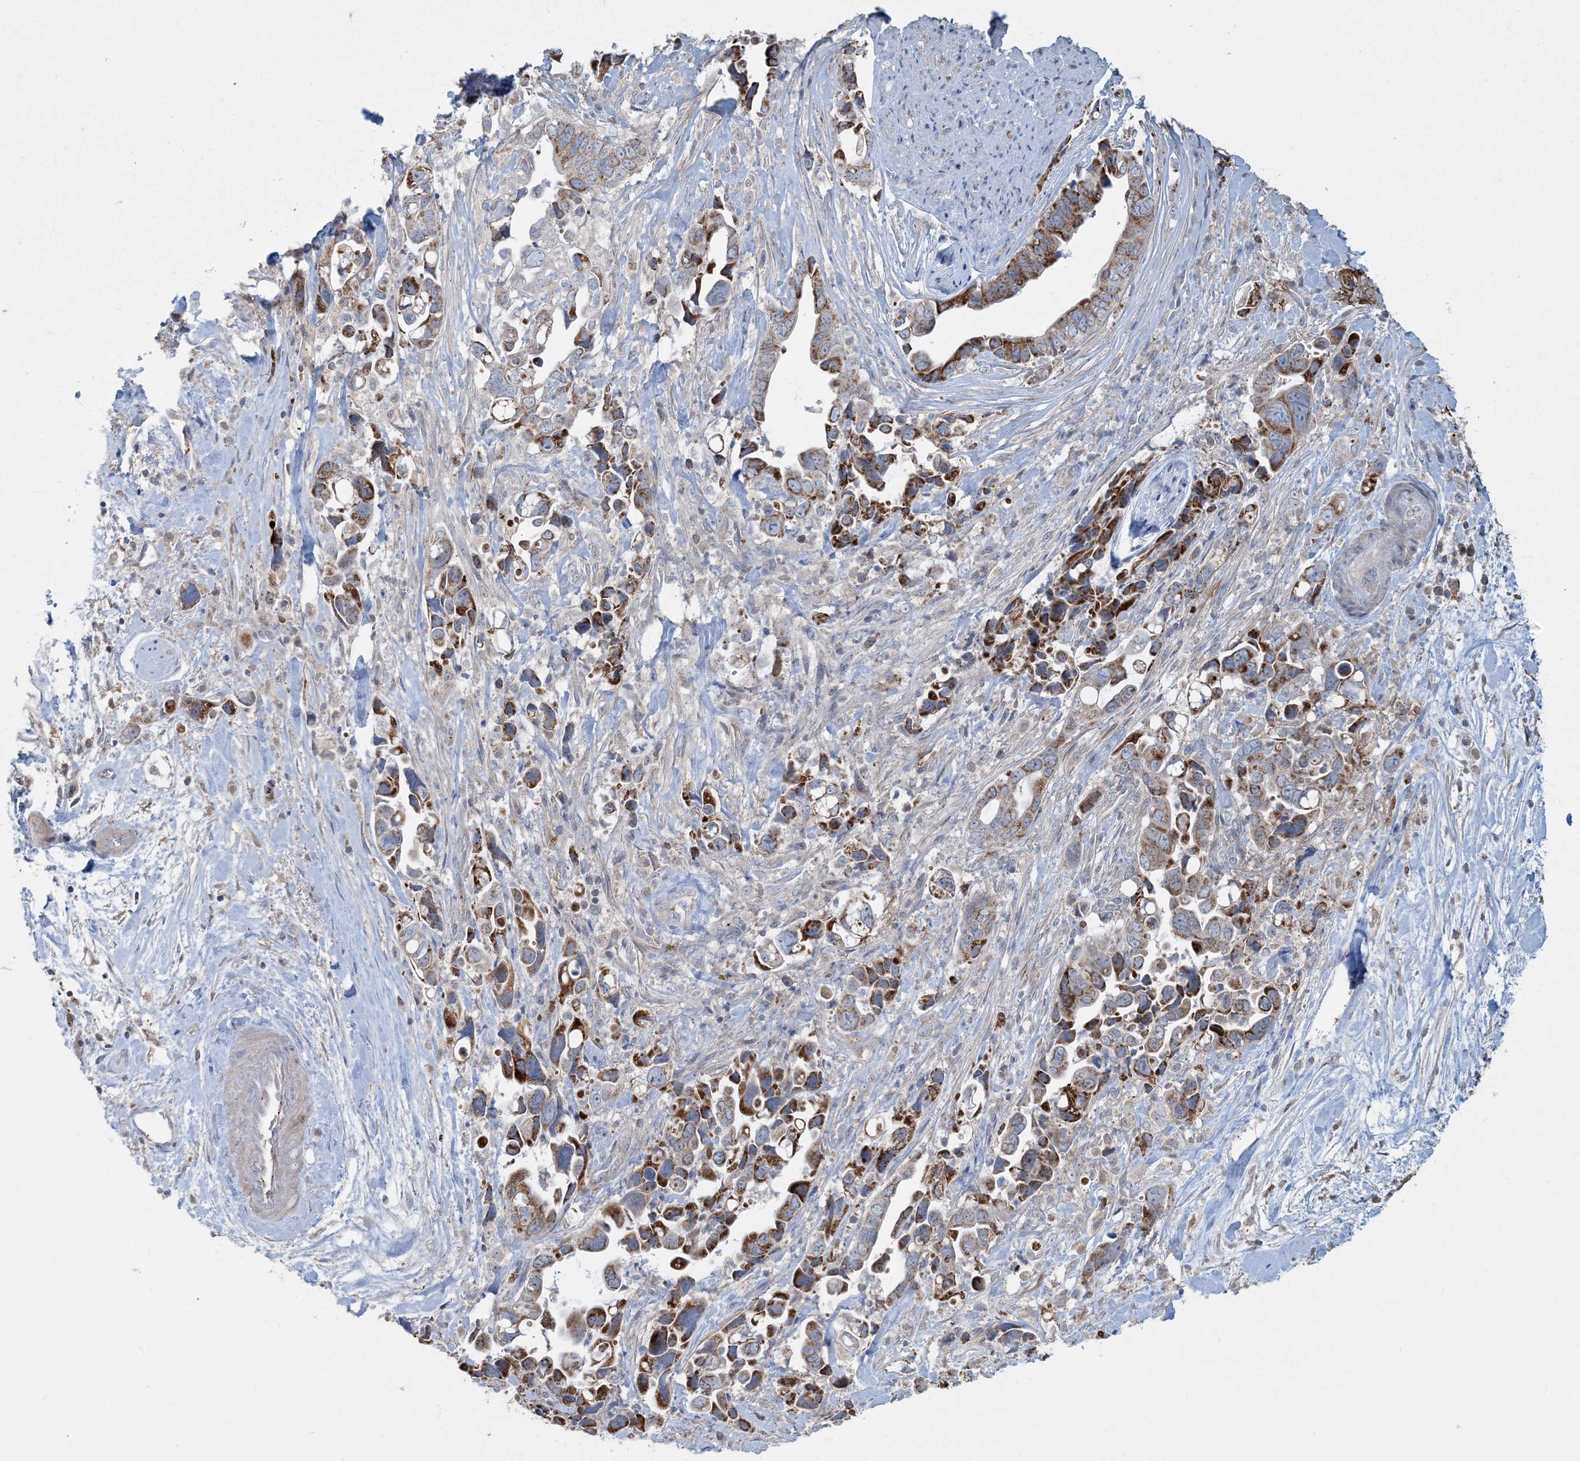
{"staining": {"intensity": "moderate", "quantity": ">75%", "location": "cytoplasmic/membranous"}, "tissue": "pancreatic cancer", "cell_type": "Tumor cells", "image_type": "cancer", "snomed": [{"axis": "morphology", "description": "Adenocarcinoma, NOS"}, {"axis": "topography", "description": "Pancreas"}], "caption": "Protein staining of pancreatic cancer (adenocarcinoma) tissue displays moderate cytoplasmic/membranous expression in approximately >75% of tumor cells.", "gene": "ECHDC1", "patient": {"sex": "female", "age": 72}}